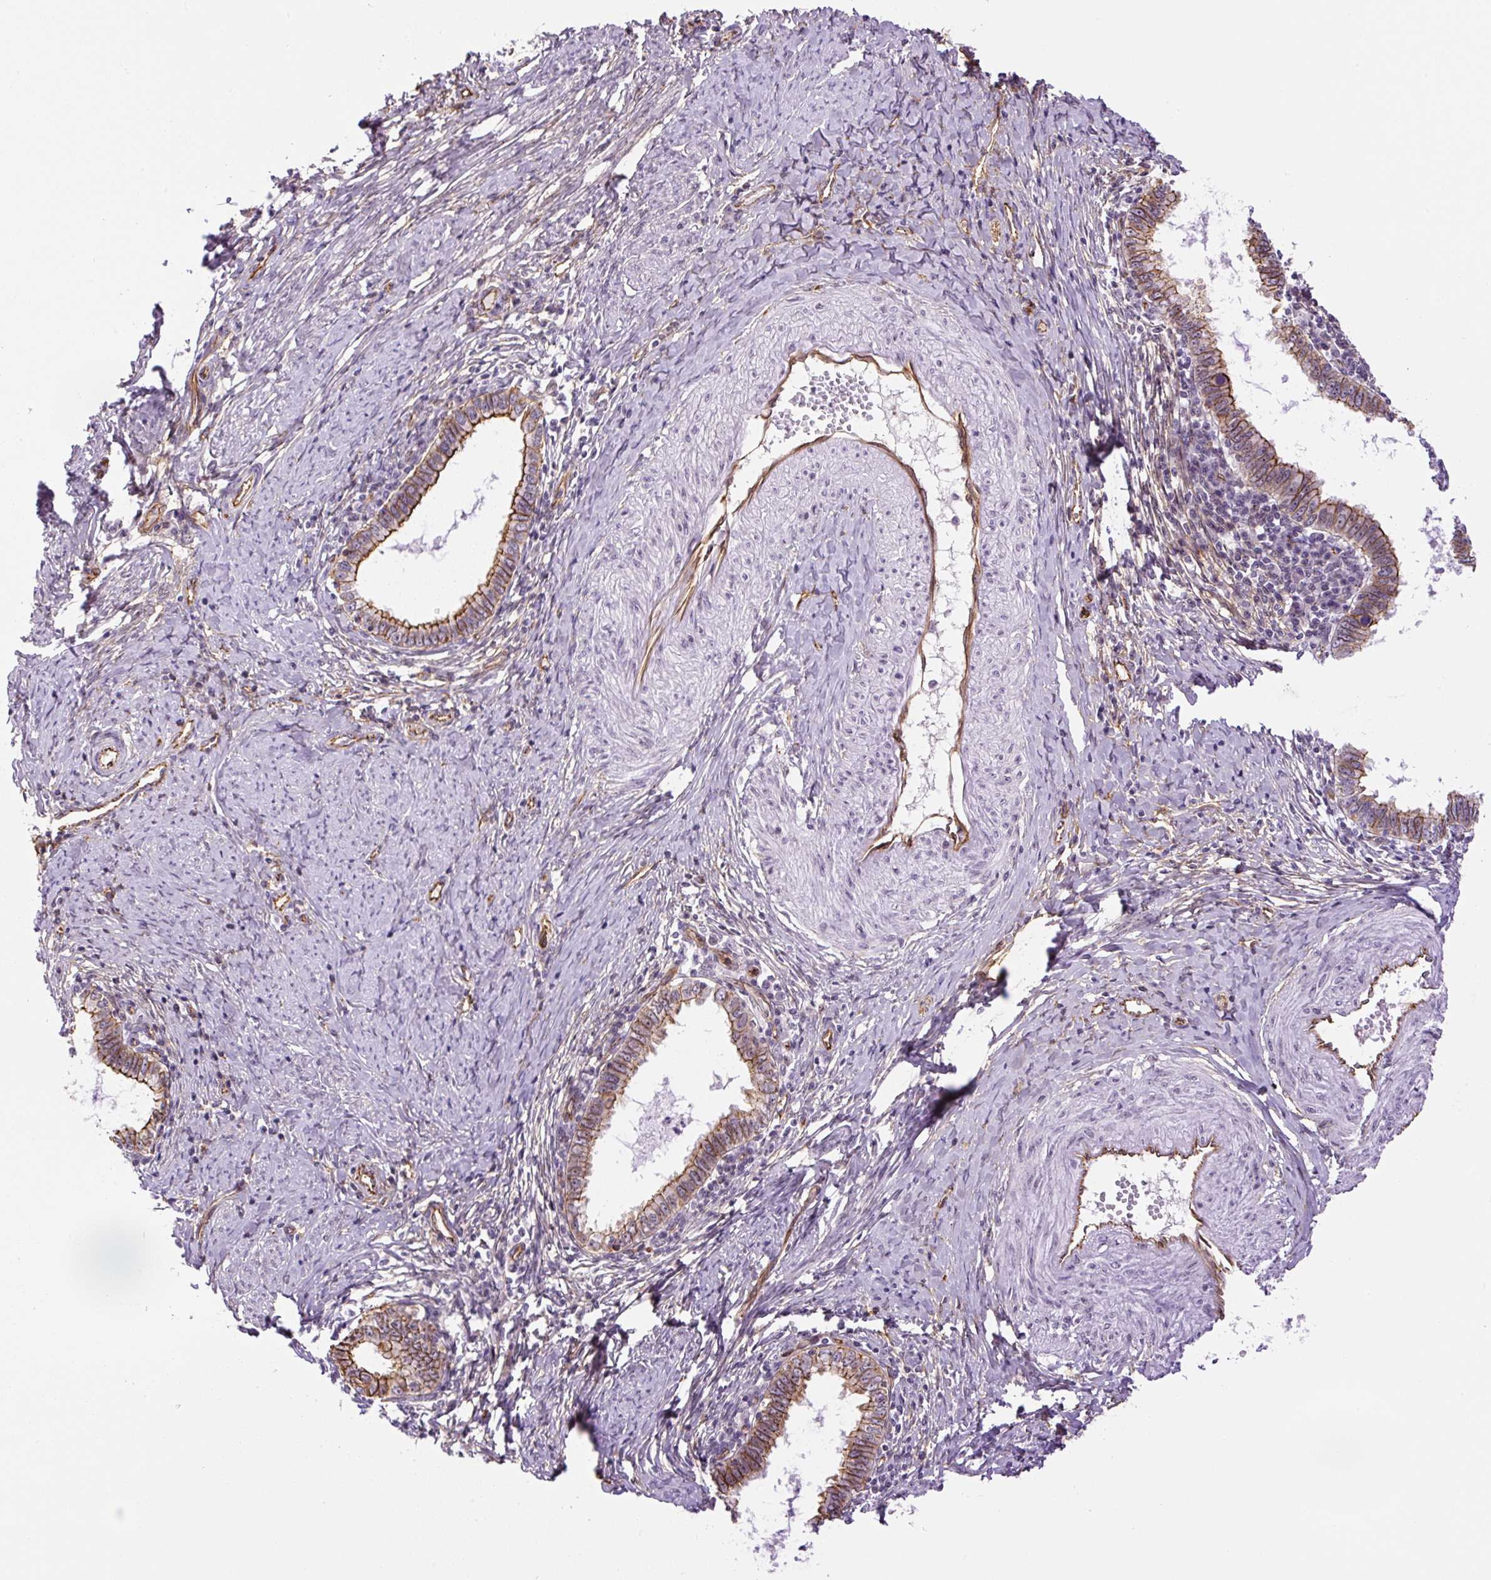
{"staining": {"intensity": "moderate", "quantity": ">75%", "location": "cytoplasmic/membranous"}, "tissue": "cervical cancer", "cell_type": "Tumor cells", "image_type": "cancer", "snomed": [{"axis": "morphology", "description": "Adenocarcinoma, NOS"}, {"axis": "topography", "description": "Cervix"}], "caption": "Protein staining by IHC shows moderate cytoplasmic/membranous expression in approximately >75% of tumor cells in adenocarcinoma (cervical). The protein of interest is stained brown, and the nuclei are stained in blue (DAB (3,3'-diaminobenzidine) IHC with brightfield microscopy, high magnification).", "gene": "MYO5C", "patient": {"sex": "female", "age": 36}}